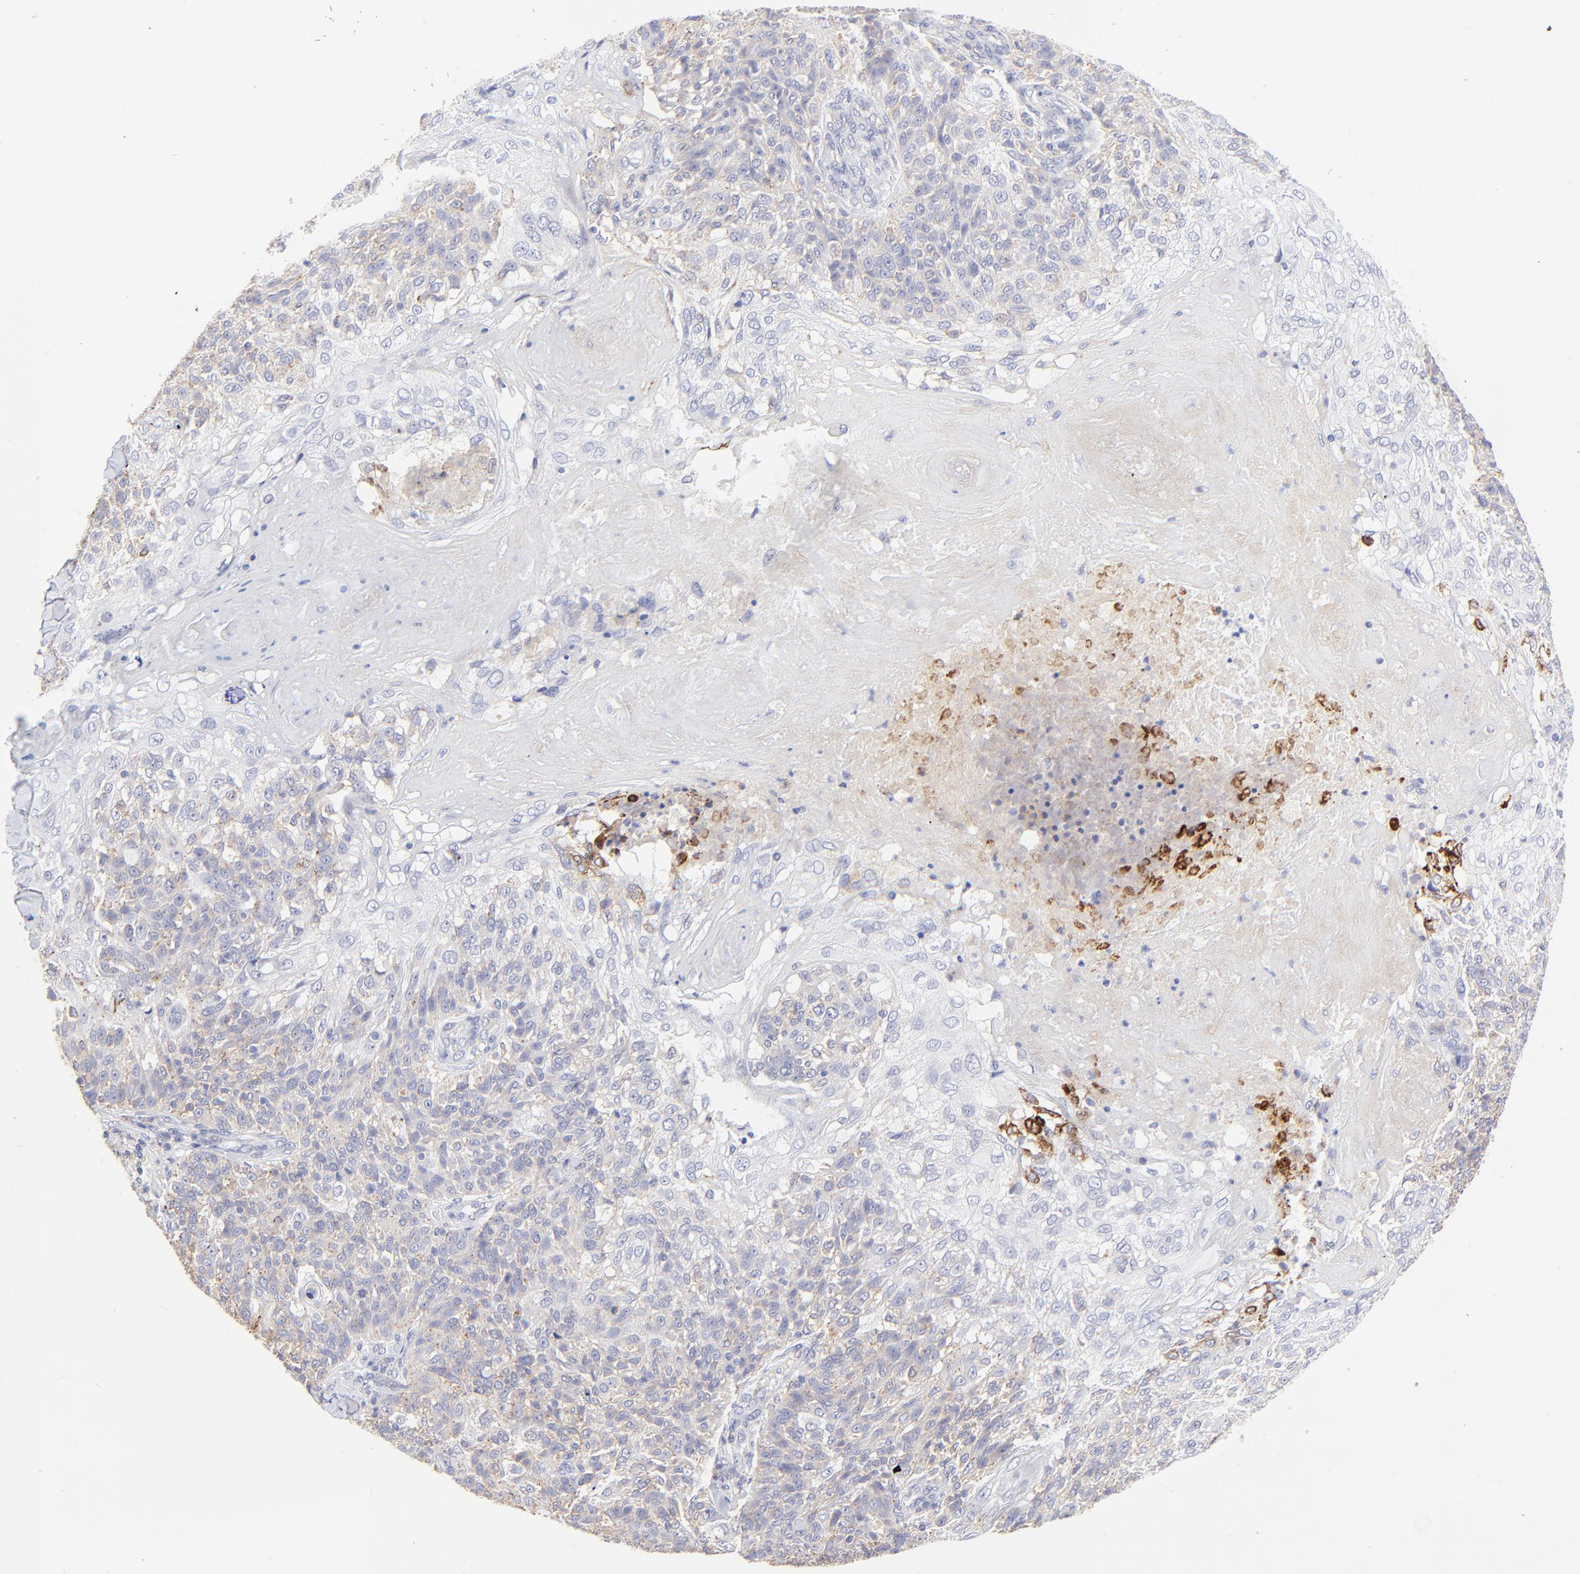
{"staining": {"intensity": "weak", "quantity": ">75%", "location": "cytoplasmic/membranous"}, "tissue": "skin cancer", "cell_type": "Tumor cells", "image_type": "cancer", "snomed": [{"axis": "morphology", "description": "Normal tissue, NOS"}, {"axis": "morphology", "description": "Squamous cell carcinoma, NOS"}, {"axis": "topography", "description": "Skin"}], "caption": "An IHC histopathology image of tumor tissue is shown. Protein staining in brown shows weak cytoplasmic/membranous positivity in squamous cell carcinoma (skin) within tumor cells.", "gene": "LHFPL1", "patient": {"sex": "female", "age": 83}}